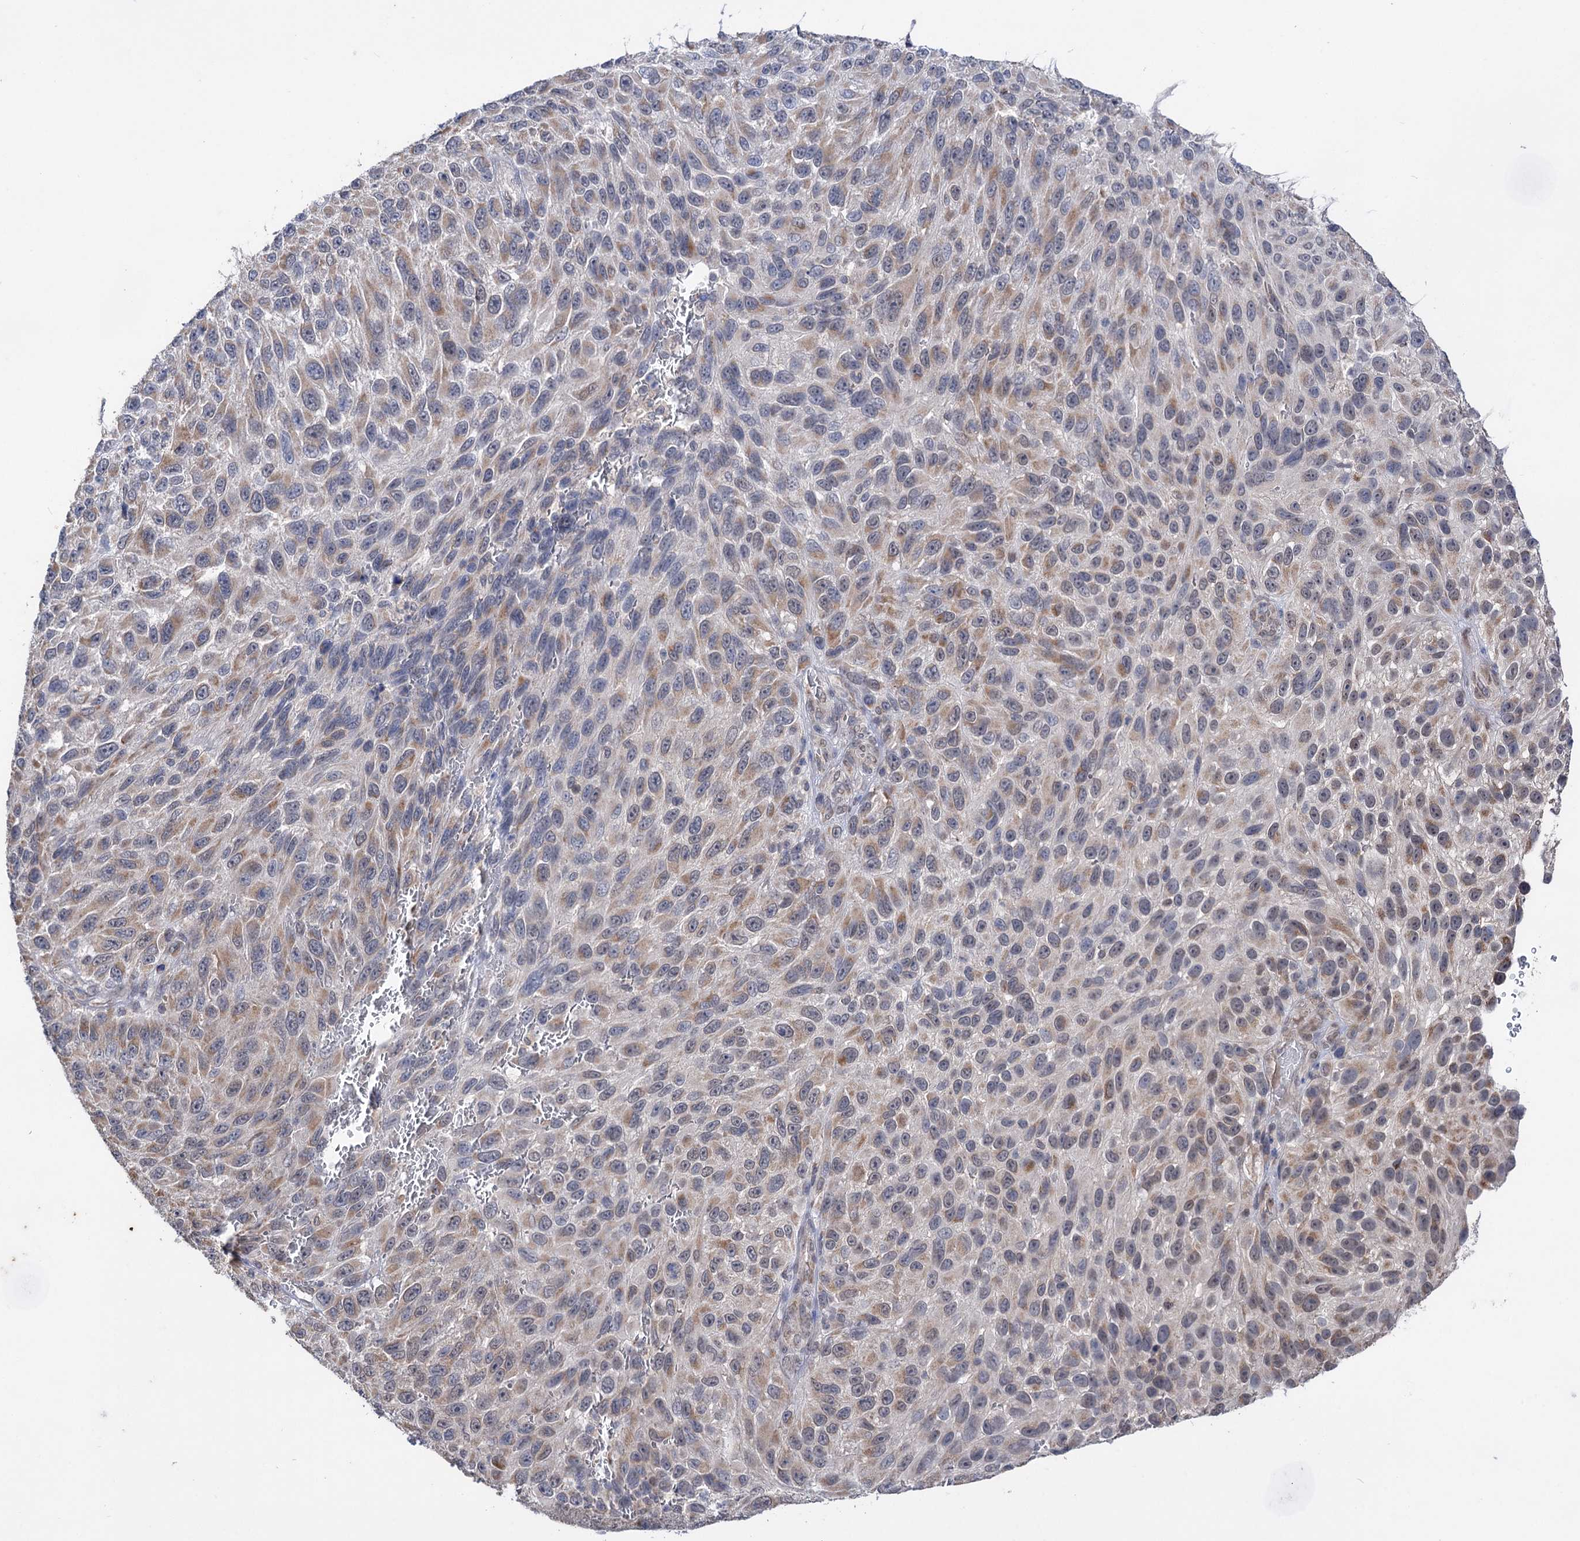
{"staining": {"intensity": "moderate", "quantity": "25%-75%", "location": "cytoplasmic/membranous"}, "tissue": "melanoma", "cell_type": "Tumor cells", "image_type": "cancer", "snomed": [{"axis": "morphology", "description": "Normal tissue, NOS"}, {"axis": "morphology", "description": "Malignant melanoma, NOS"}, {"axis": "topography", "description": "Skin"}], "caption": "Human malignant melanoma stained for a protein (brown) displays moderate cytoplasmic/membranous positive staining in approximately 25%-75% of tumor cells.", "gene": "CLPB", "patient": {"sex": "female", "age": 96}}